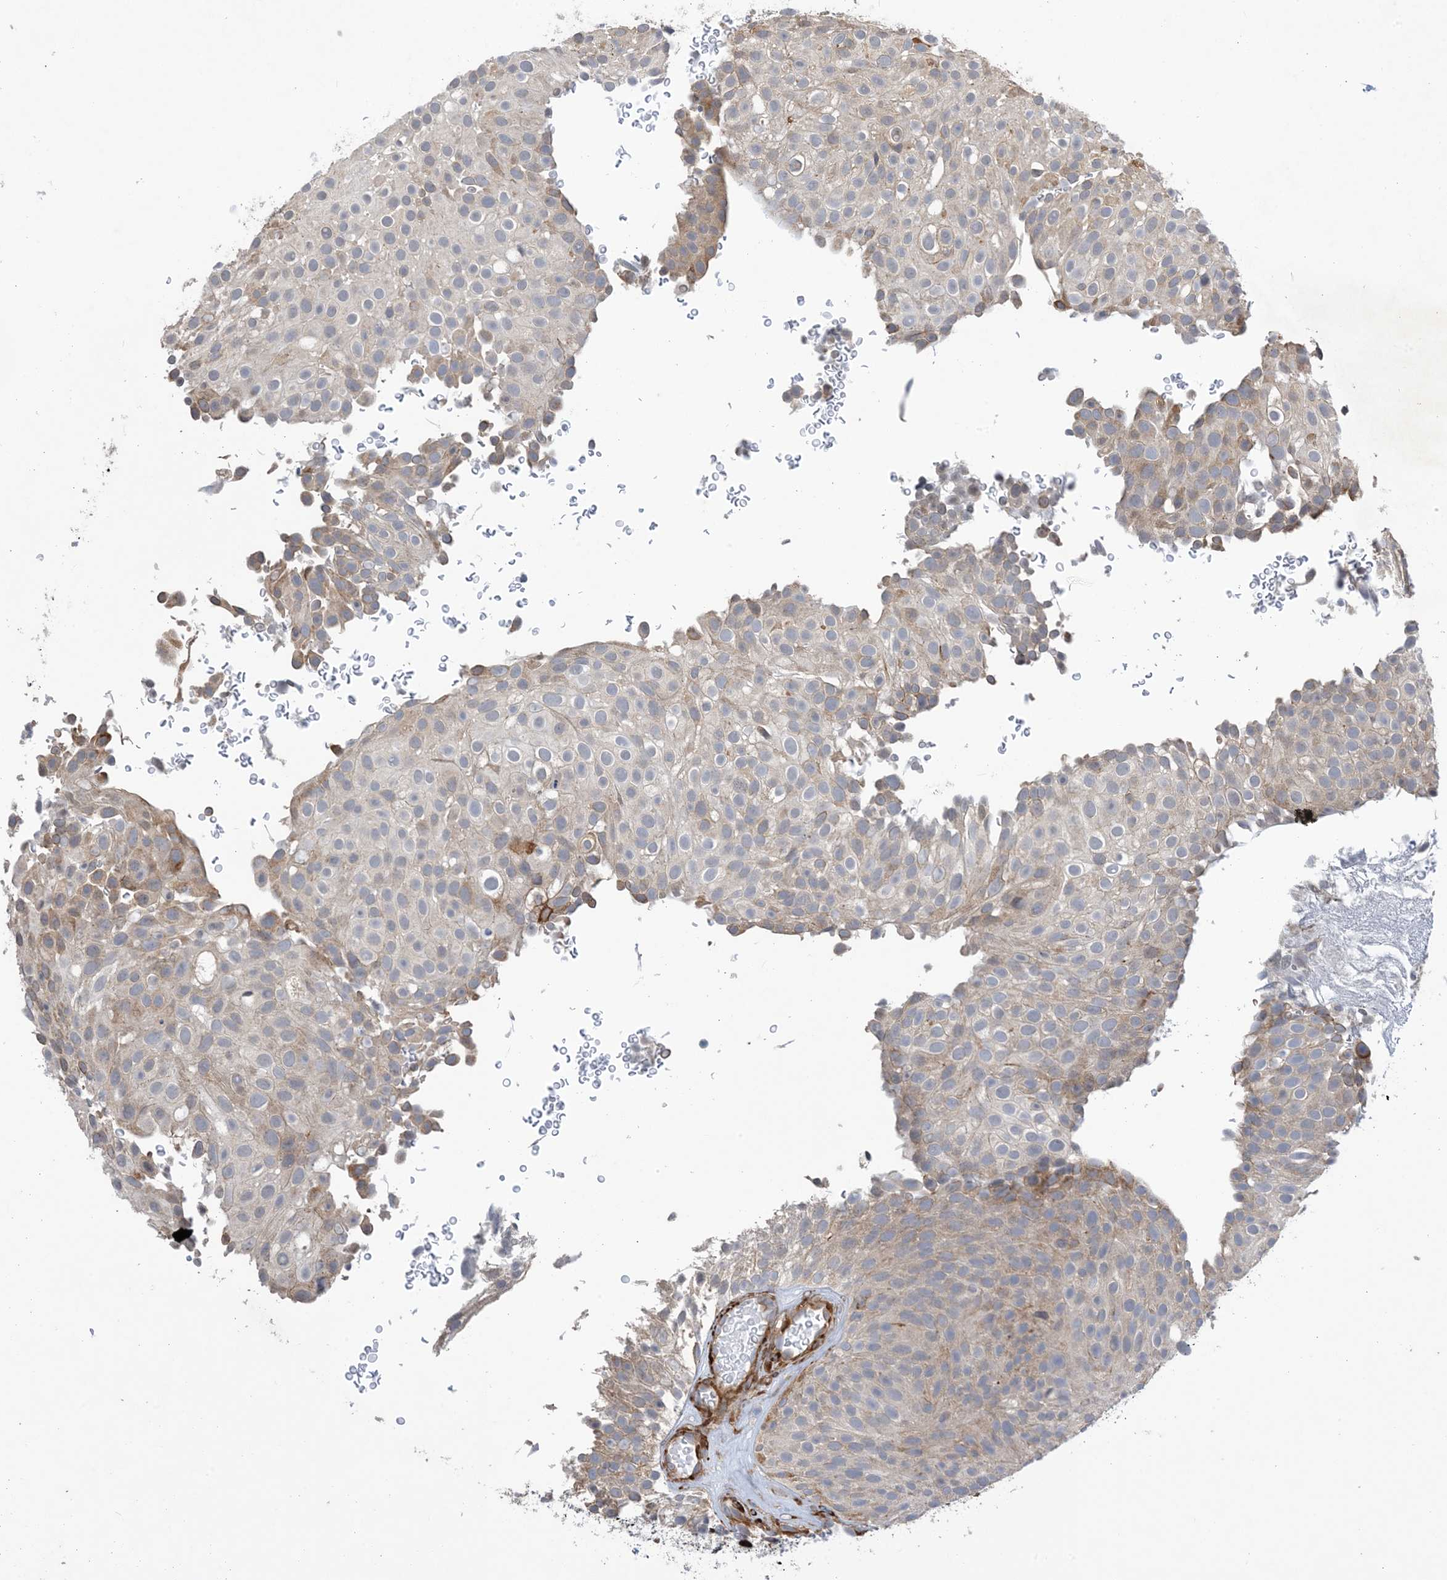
{"staining": {"intensity": "moderate", "quantity": "<25%", "location": "cytoplasmic/membranous"}, "tissue": "urothelial cancer", "cell_type": "Tumor cells", "image_type": "cancer", "snomed": [{"axis": "morphology", "description": "Urothelial carcinoma, Low grade"}, {"axis": "topography", "description": "Urinary bladder"}], "caption": "Brown immunohistochemical staining in low-grade urothelial carcinoma demonstrates moderate cytoplasmic/membranous expression in about <25% of tumor cells.", "gene": "ZBTB45", "patient": {"sex": "male", "age": 78}}